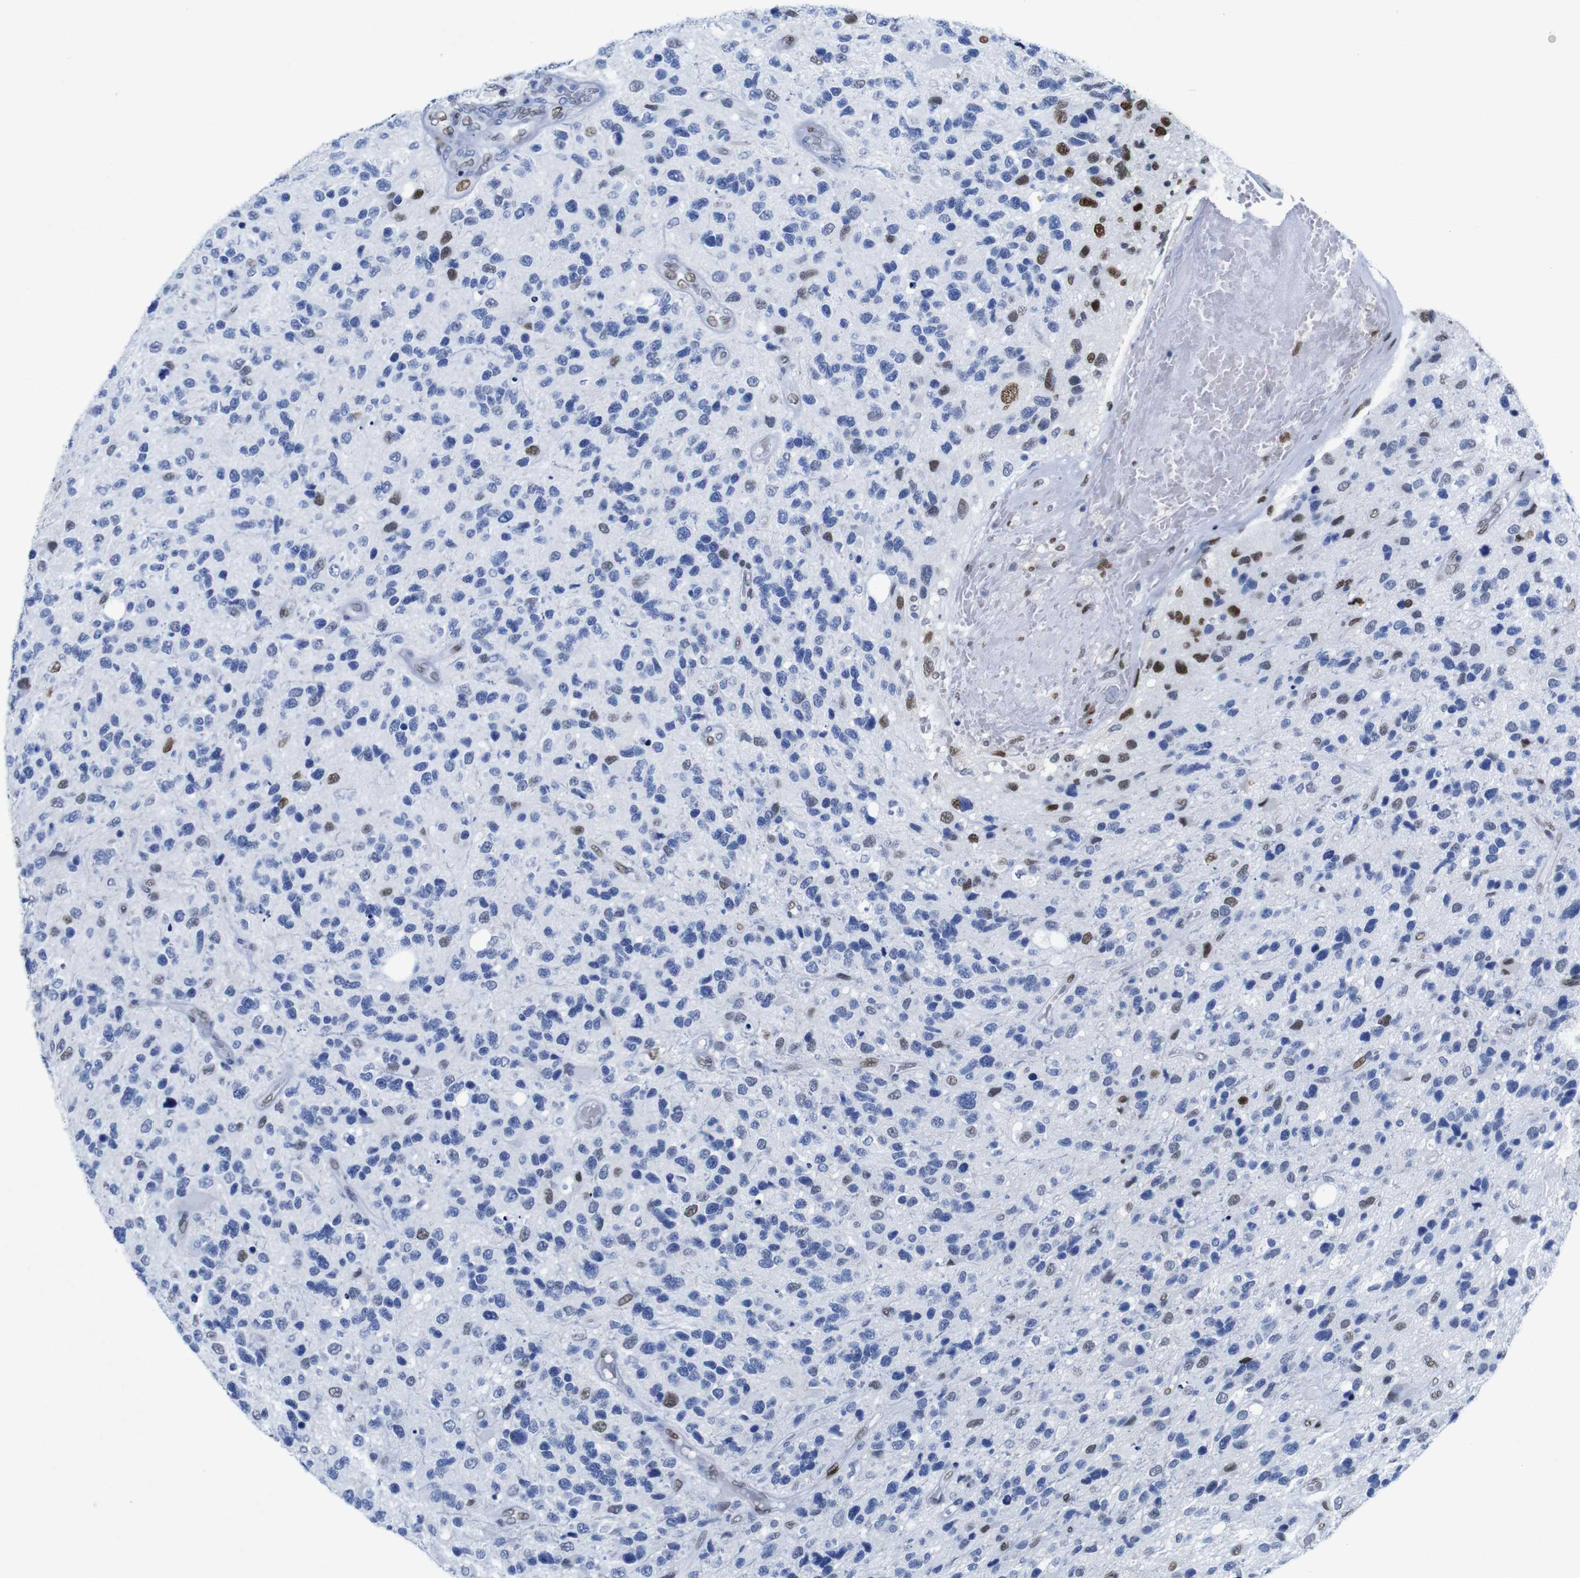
{"staining": {"intensity": "moderate", "quantity": "<25%", "location": "nuclear"}, "tissue": "glioma", "cell_type": "Tumor cells", "image_type": "cancer", "snomed": [{"axis": "morphology", "description": "Glioma, malignant, High grade"}, {"axis": "topography", "description": "Brain"}], "caption": "There is low levels of moderate nuclear staining in tumor cells of glioma, as demonstrated by immunohistochemical staining (brown color).", "gene": "FOSL2", "patient": {"sex": "female", "age": 58}}